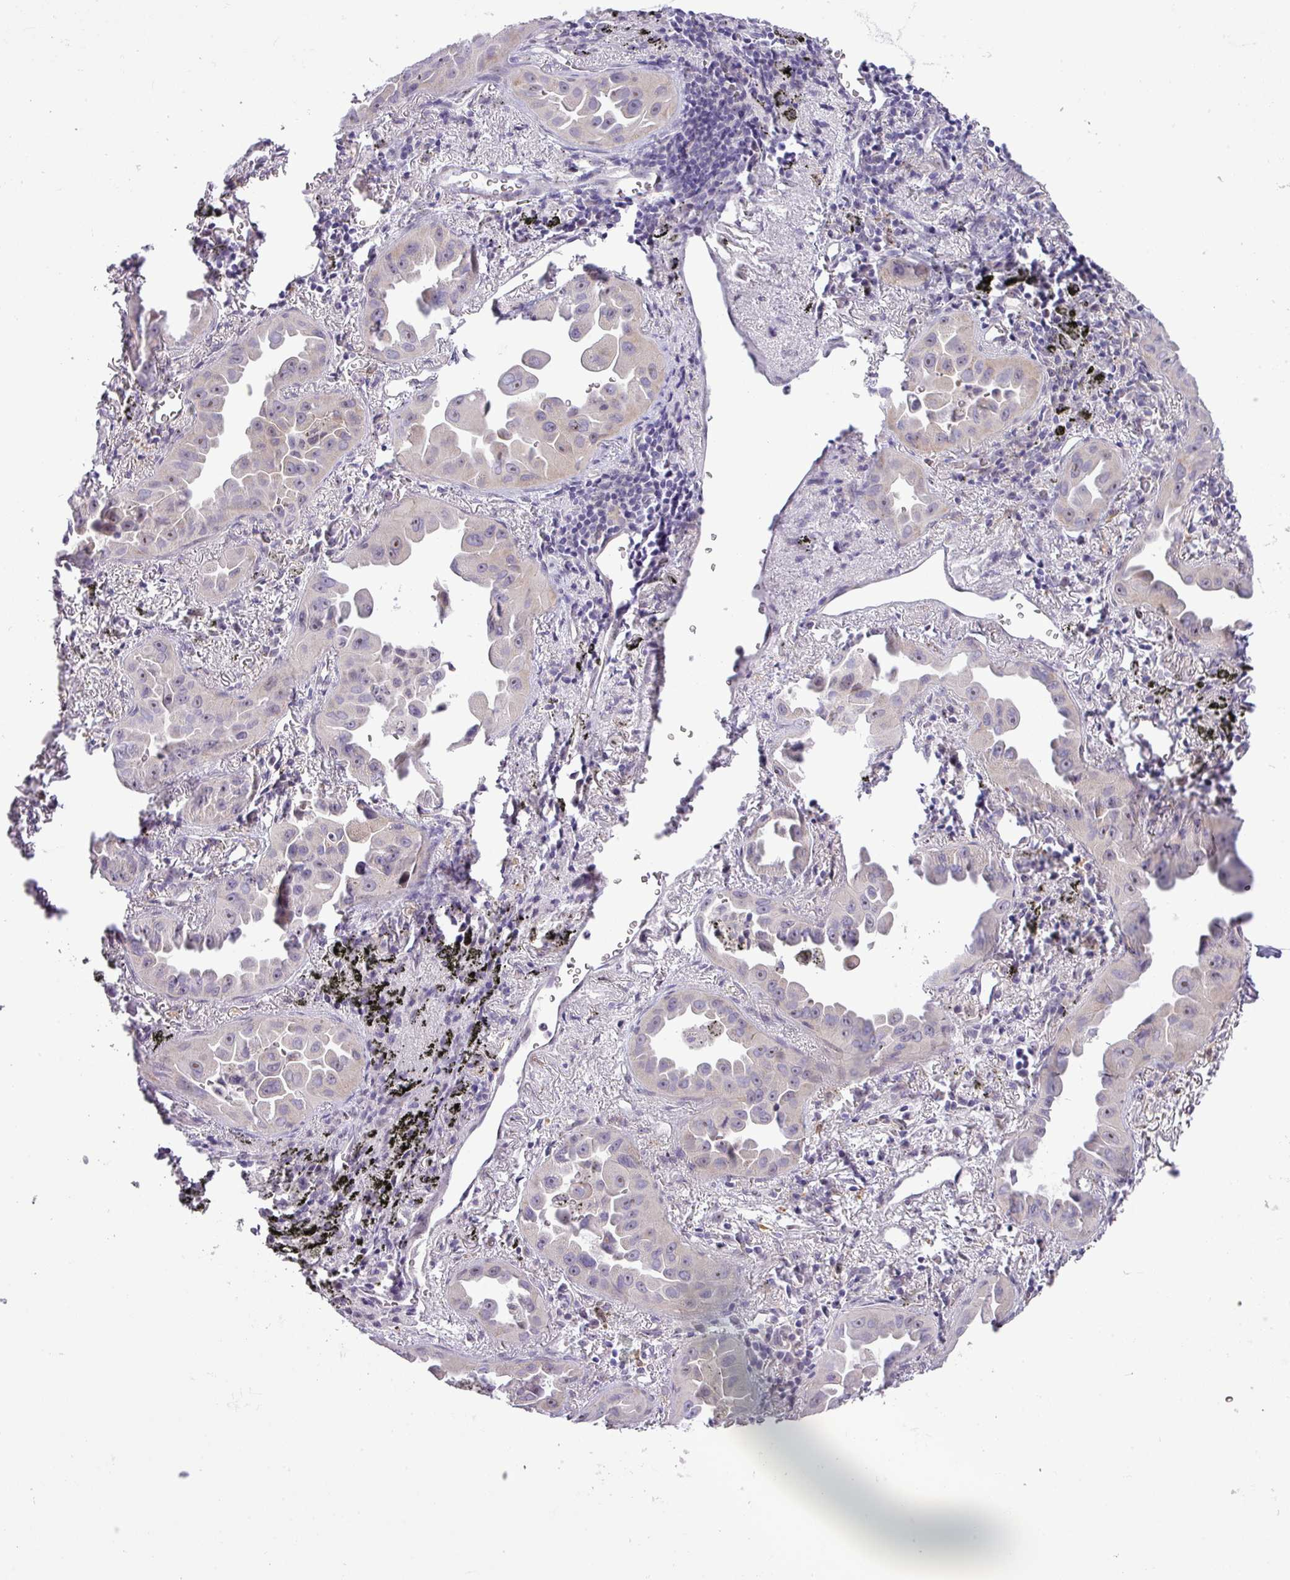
{"staining": {"intensity": "negative", "quantity": "none", "location": "none"}, "tissue": "lung cancer", "cell_type": "Tumor cells", "image_type": "cancer", "snomed": [{"axis": "morphology", "description": "Adenocarcinoma, NOS"}, {"axis": "topography", "description": "Lung"}], "caption": "Immunohistochemistry (IHC) of human lung cancer (adenocarcinoma) exhibits no staining in tumor cells. Nuclei are stained in blue.", "gene": "MAK16", "patient": {"sex": "male", "age": 68}}